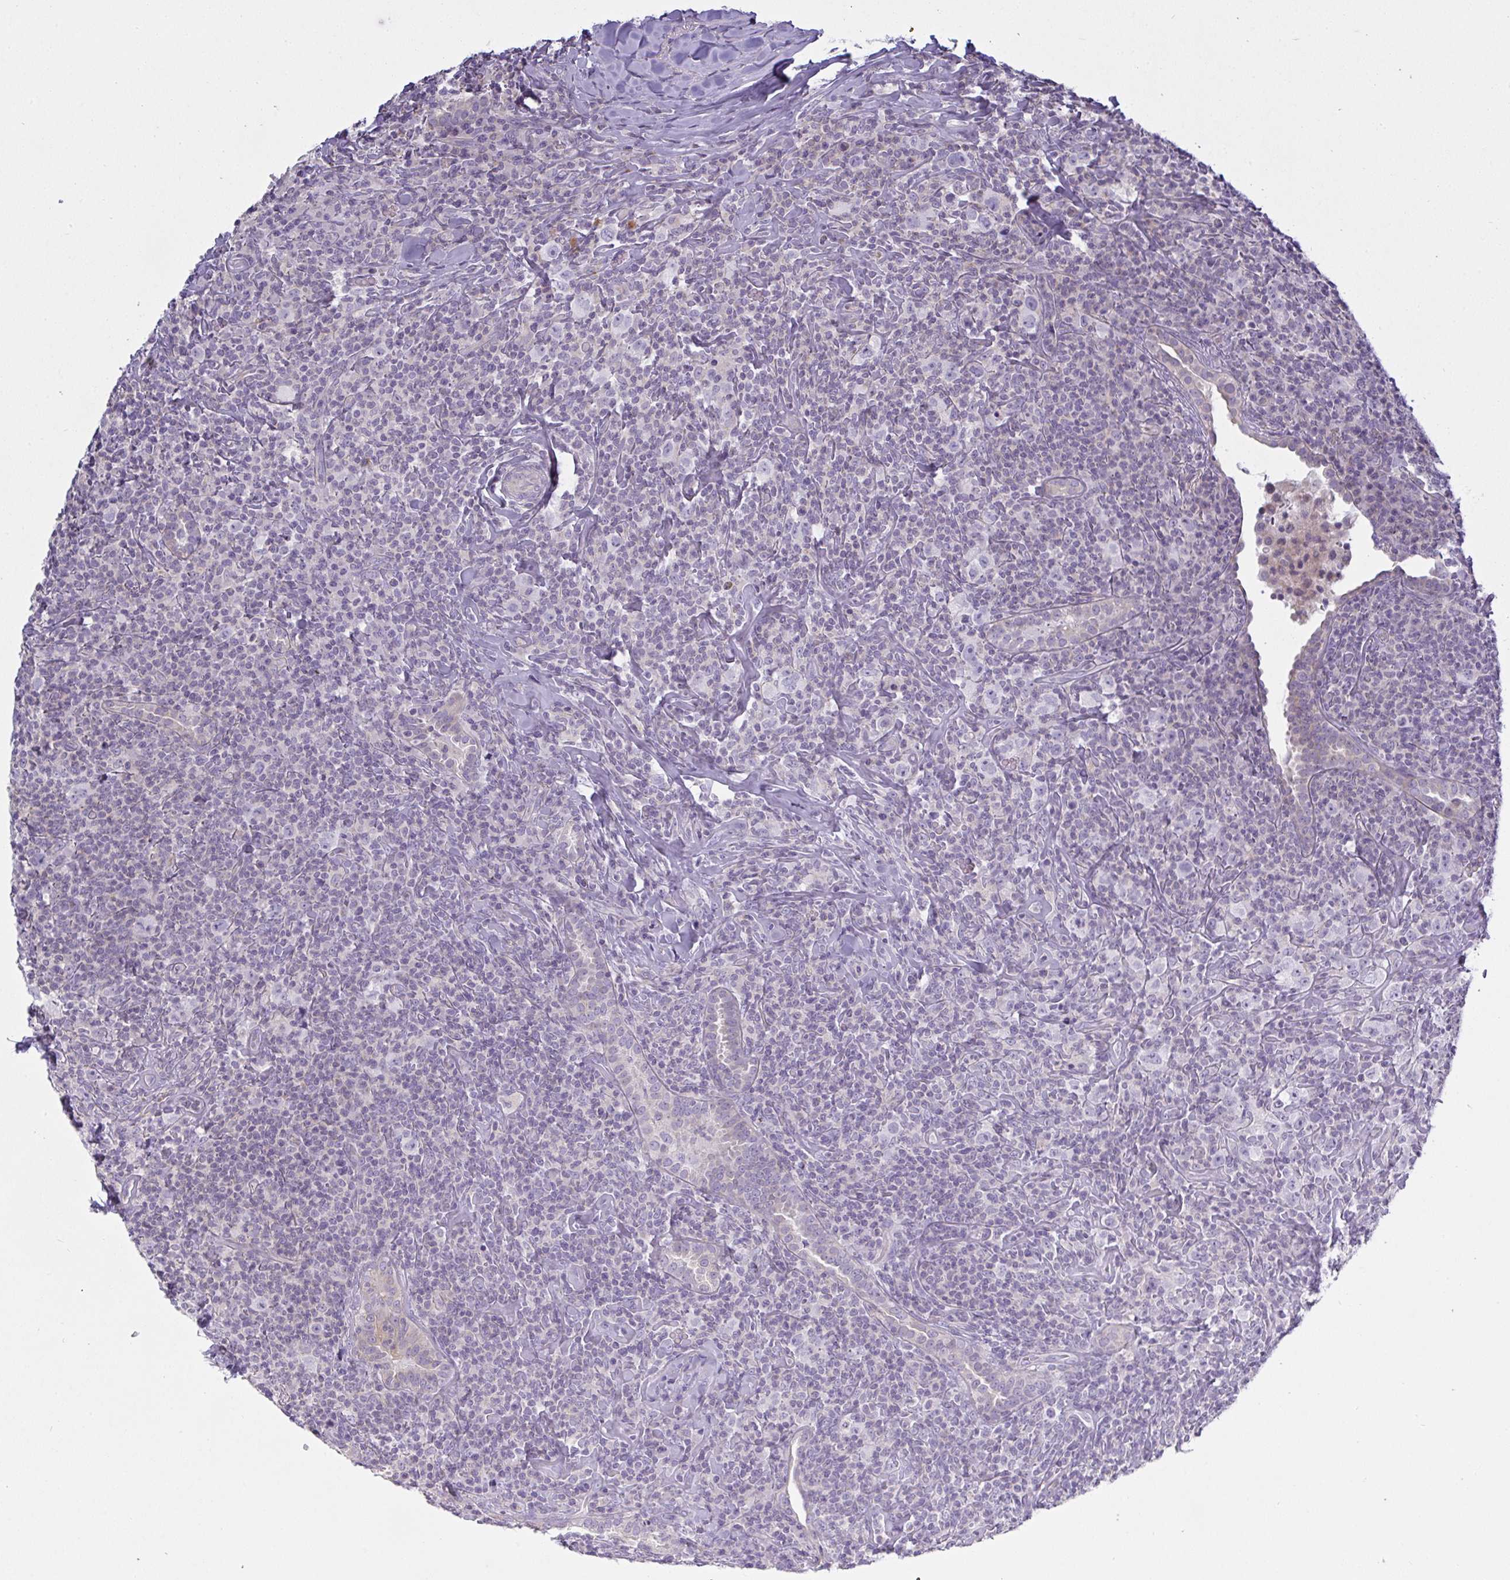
{"staining": {"intensity": "negative", "quantity": "none", "location": "none"}, "tissue": "lymphoma", "cell_type": "Tumor cells", "image_type": "cancer", "snomed": [{"axis": "morphology", "description": "Hodgkin's disease, NOS"}, {"axis": "topography", "description": "Lung"}], "caption": "This is a micrograph of immunohistochemistry (IHC) staining of Hodgkin's disease, which shows no expression in tumor cells.", "gene": "GSDMB", "patient": {"sex": "male", "age": 17}}